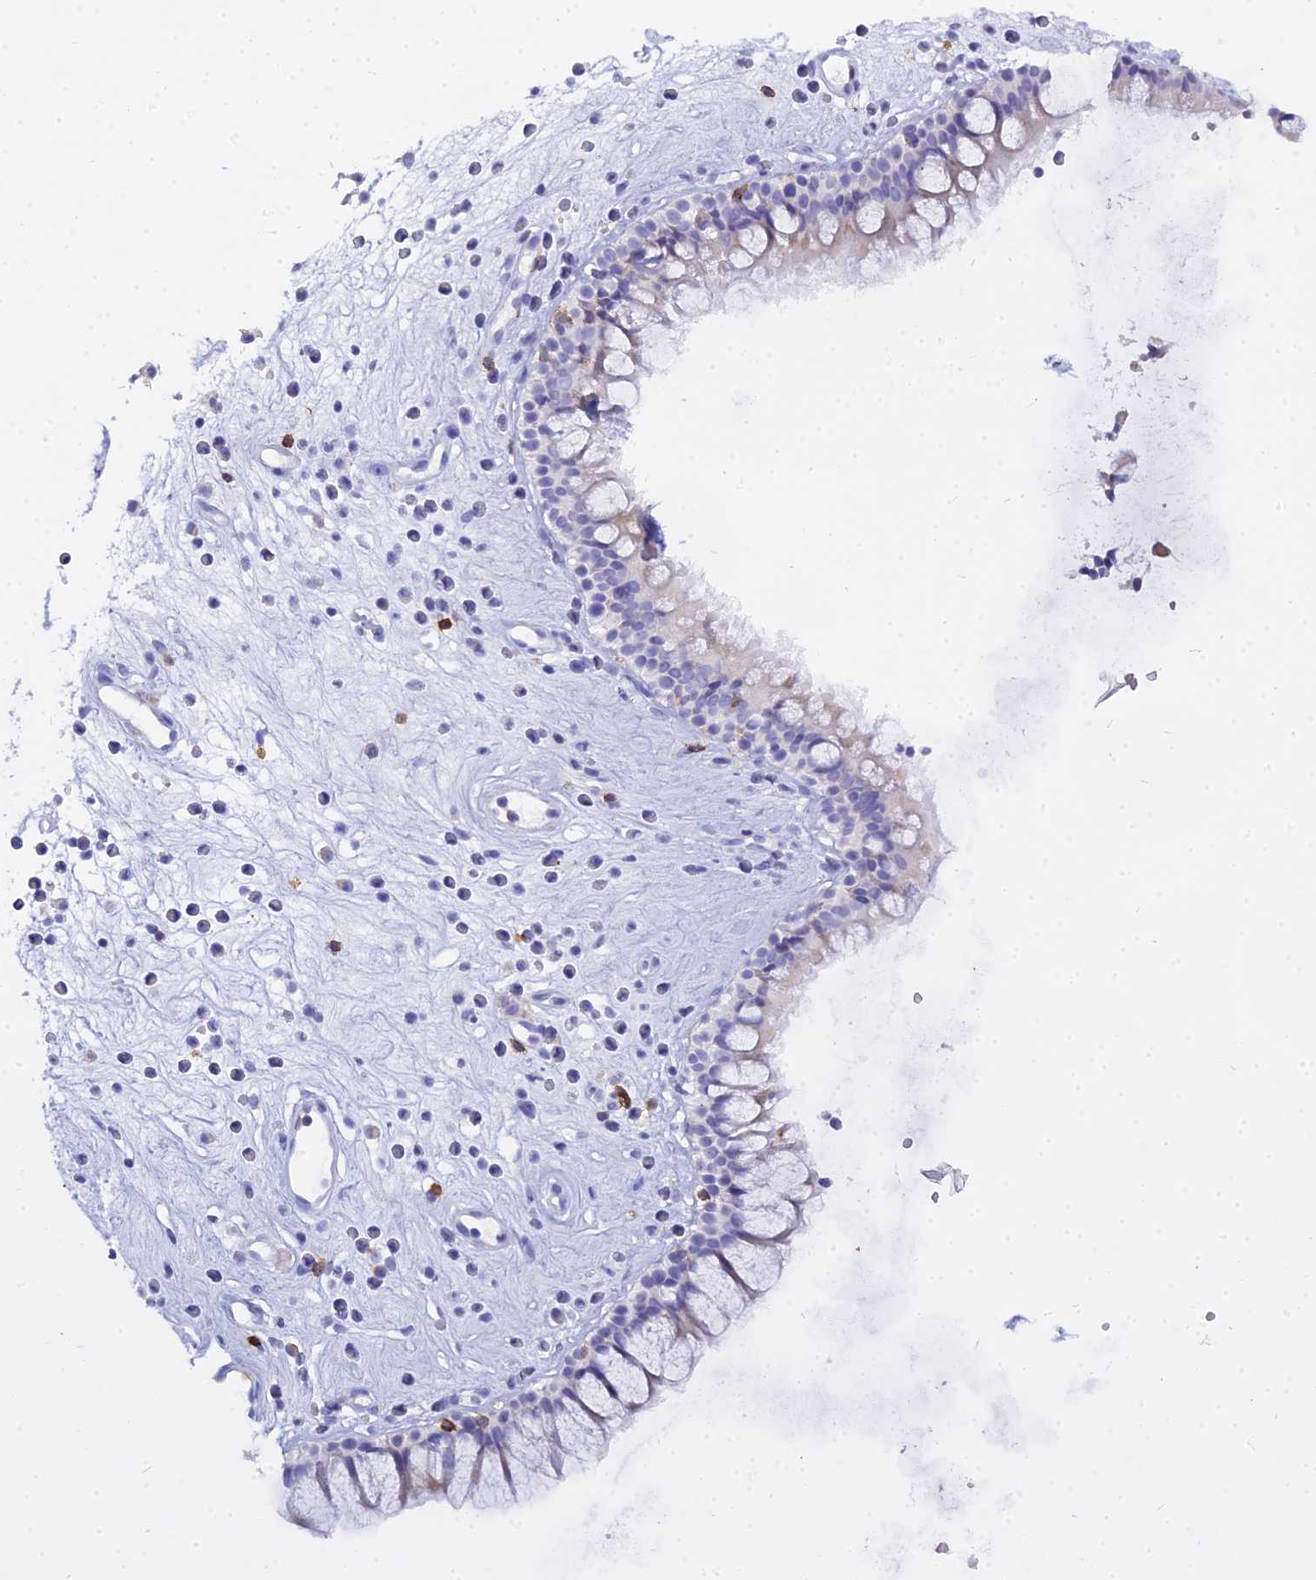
{"staining": {"intensity": "negative", "quantity": "none", "location": "none"}, "tissue": "nasopharynx", "cell_type": "Respiratory epithelial cells", "image_type": "normal", "snomed": [{"axis": "morphology", "description": "Normal tissue, NOS"}, {"axis": "morphology", "description": "Inflammation, NOS"}, {"axis": "topography", "description": "Nasopharynx"}], "caption": "Immunohistochemistry of normal nasopharynx exhibits no expression in respiratory epithelial cells.", "gene": "CD5", "patient": {"sex": "male", "age": 29}}